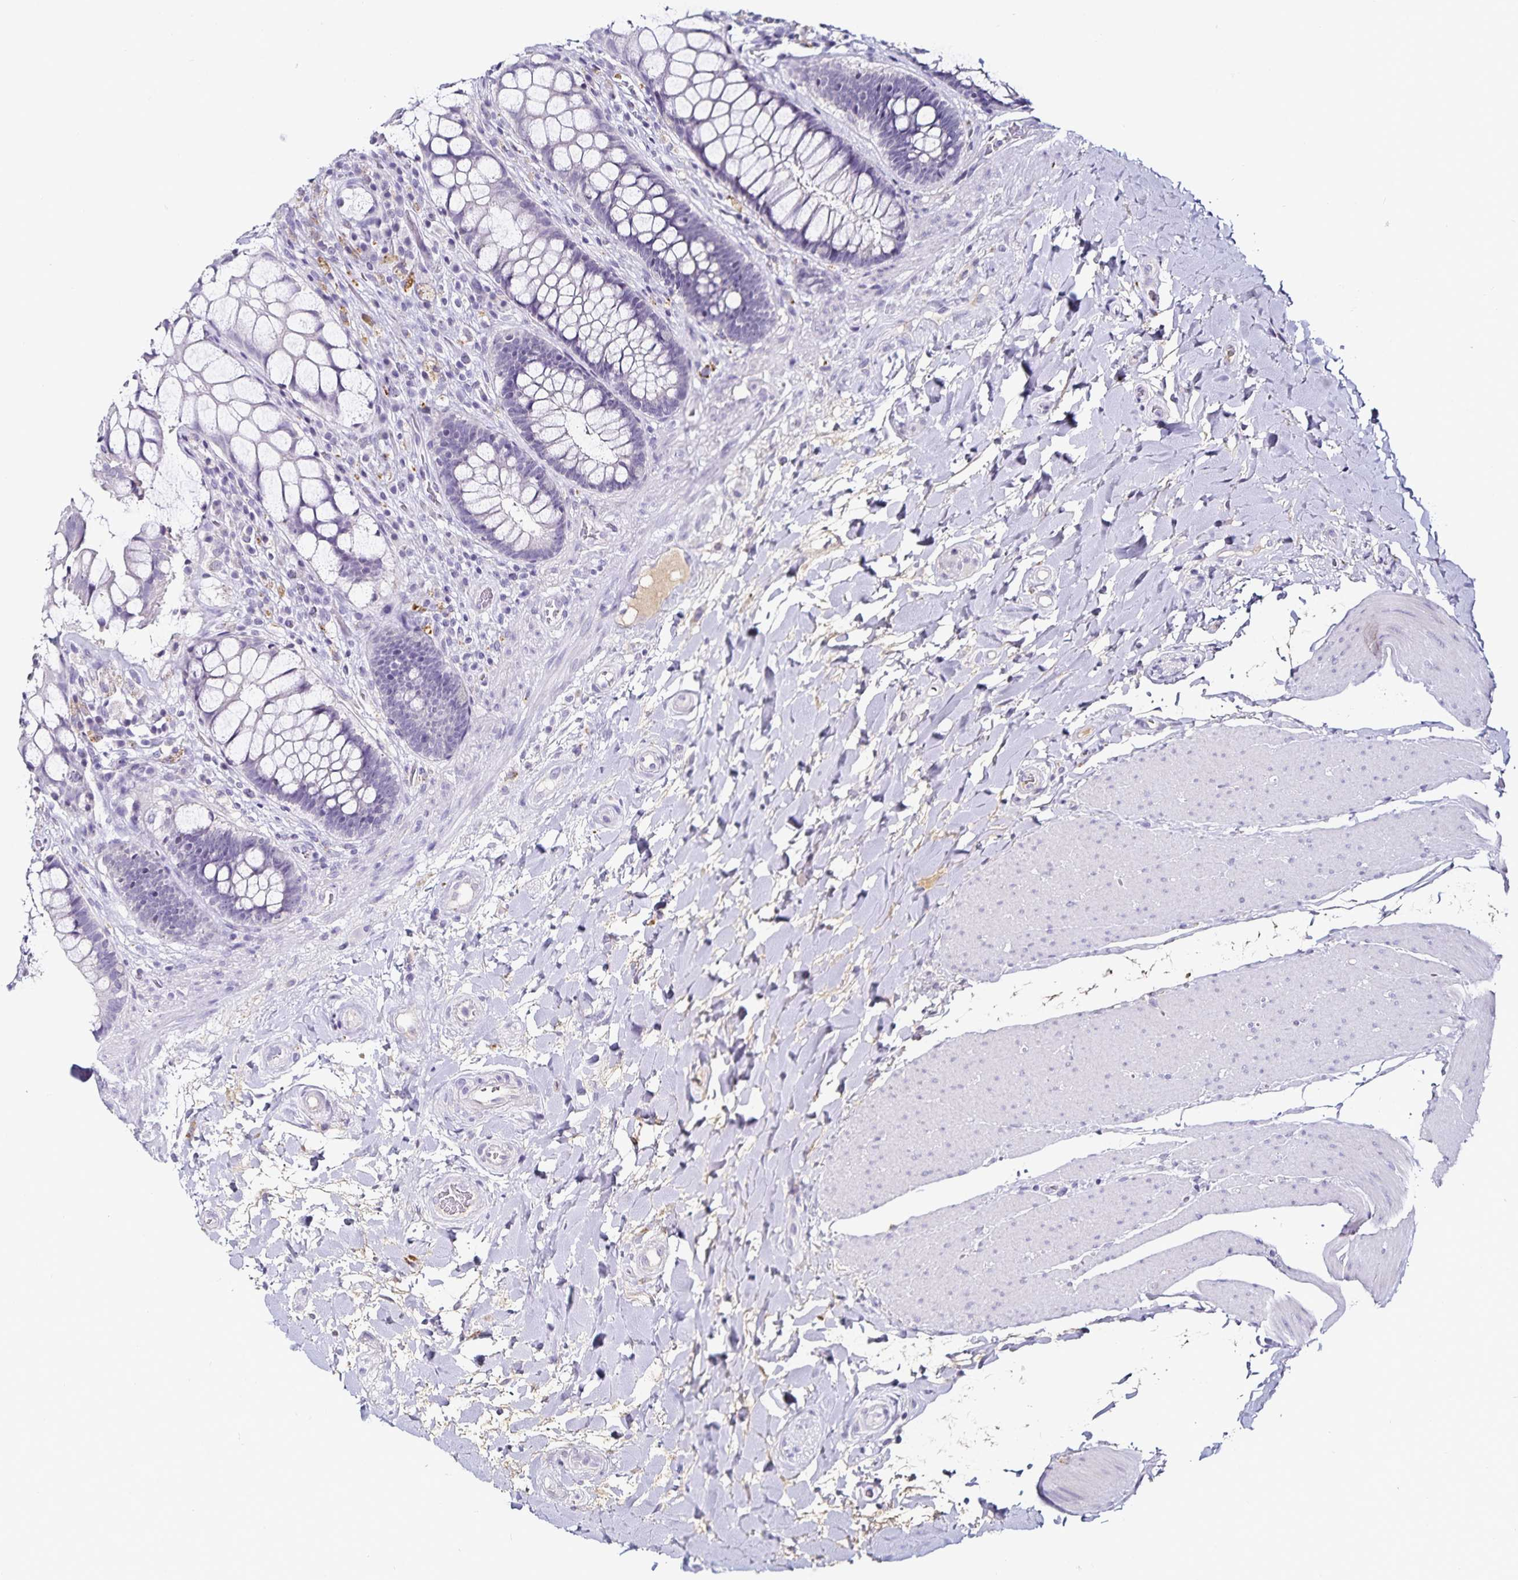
{"staining": {"intensity": "negative", "quantity": "none", "location": "none"}, "tissue": "rectum", "cell_type": "Glandular cells", "image_type": "normal", "snomed": [{"axis": "morphology", "description": "Normal tissue, NOS"}, {"axis": "topography", "description": "Rectum"}], "caption": "Immunohistochemical staining of benign rectum shows no significant staining in glandular cells. Brightfield microscopy of immunohistochemistry (IHC) stained with DAB (brown) and hematoxylin (blue), captured at high magnification.", "gene": "TTR", "patient": {"sex": "female", "age": 58}}